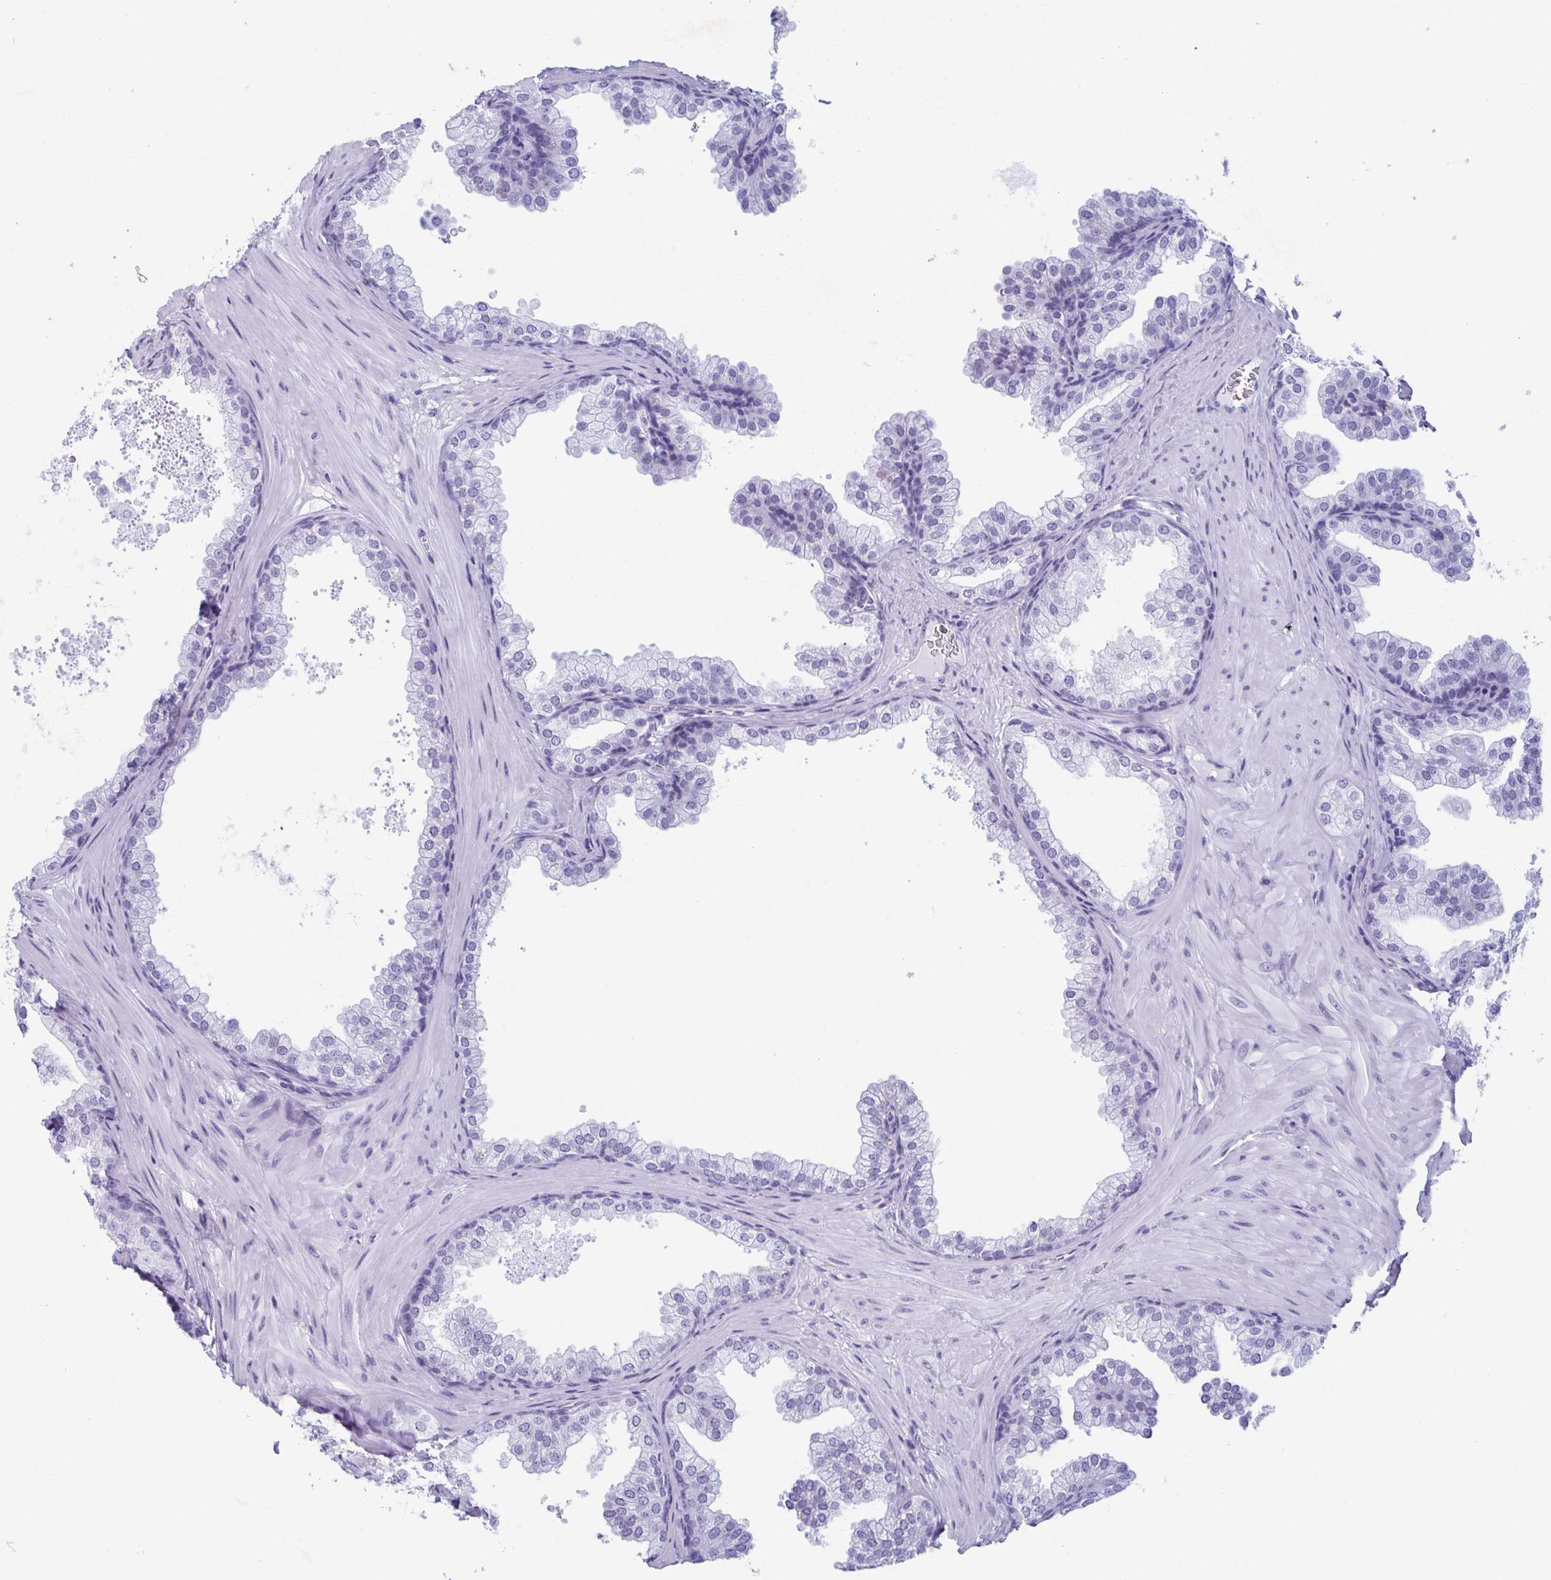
{"staining": {"intensity": "negative", "quantity": "none", "location": "none"}, "tissue": "prostate", "cell_type": "Glandular cells", "image_type": "normal", "snomed": [{"axis": "morphology", "description": "Normal tissue, NOS"}, {"axis": "topography", "description": "Prostate"}], "caption": "This is an immunohistochemistry histopathology image of benign human prostate. There is no expression in glandular cells.", "gene": "ZFP64", "patient": {"sex": "male", "age": 37}}